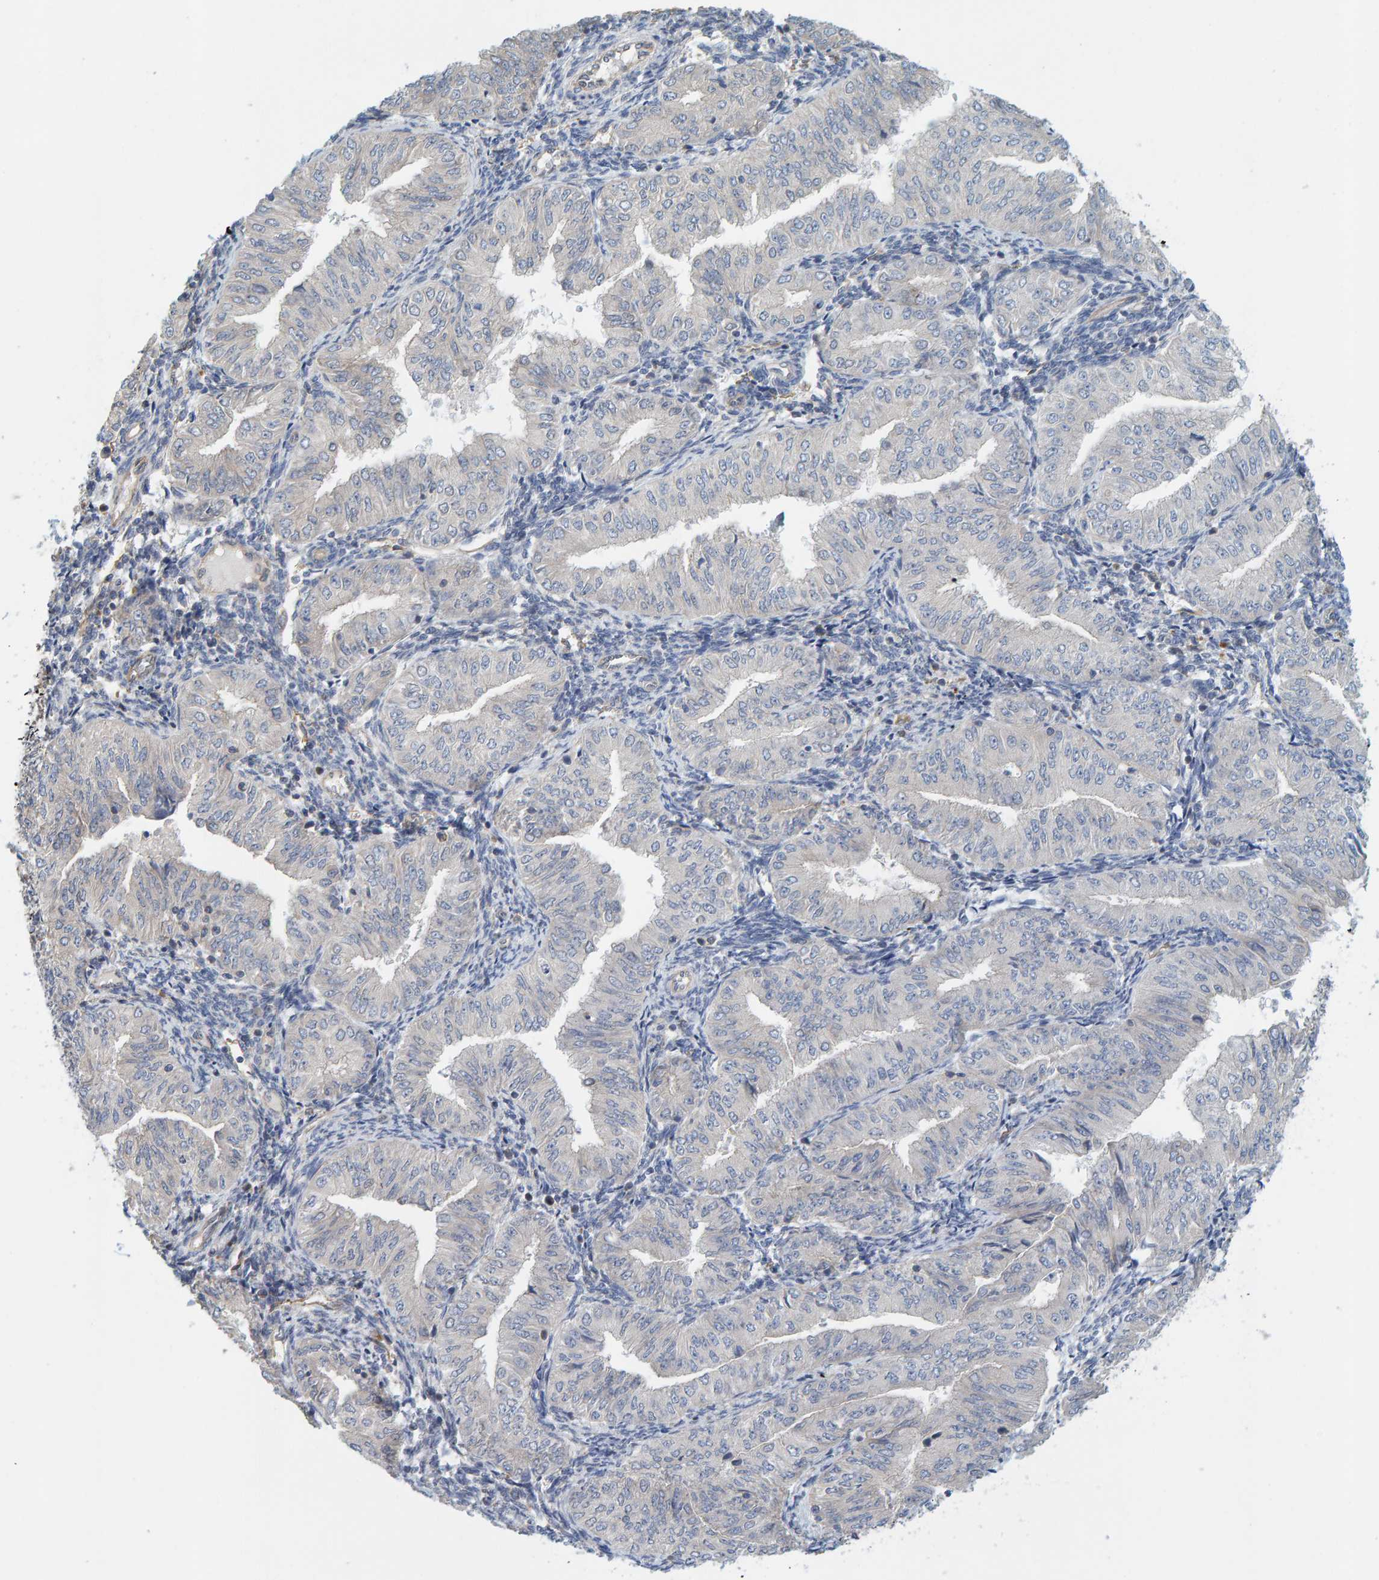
{"staining": {"intensity": "negative", "quantity": "none", "location": "none"}, "tissue": "endometrial cancer", "cell_type": "Tumor cells", "image_type": "cancer", "snomed": [{"axis": "morphology", "description": "Normal tissue, NOS"}, {"axis": "morphology", "description": "Adenocarcinoma, NOS"}, {"axis": "topography", "description": "Endometrium"}], "caption": "The IHC histopathology image has no significant expression in tumor cells of endometrial adenocarcinoma tissue.", "gene": "PRKD2", "patient": {"sex": "female", "age": 53}}